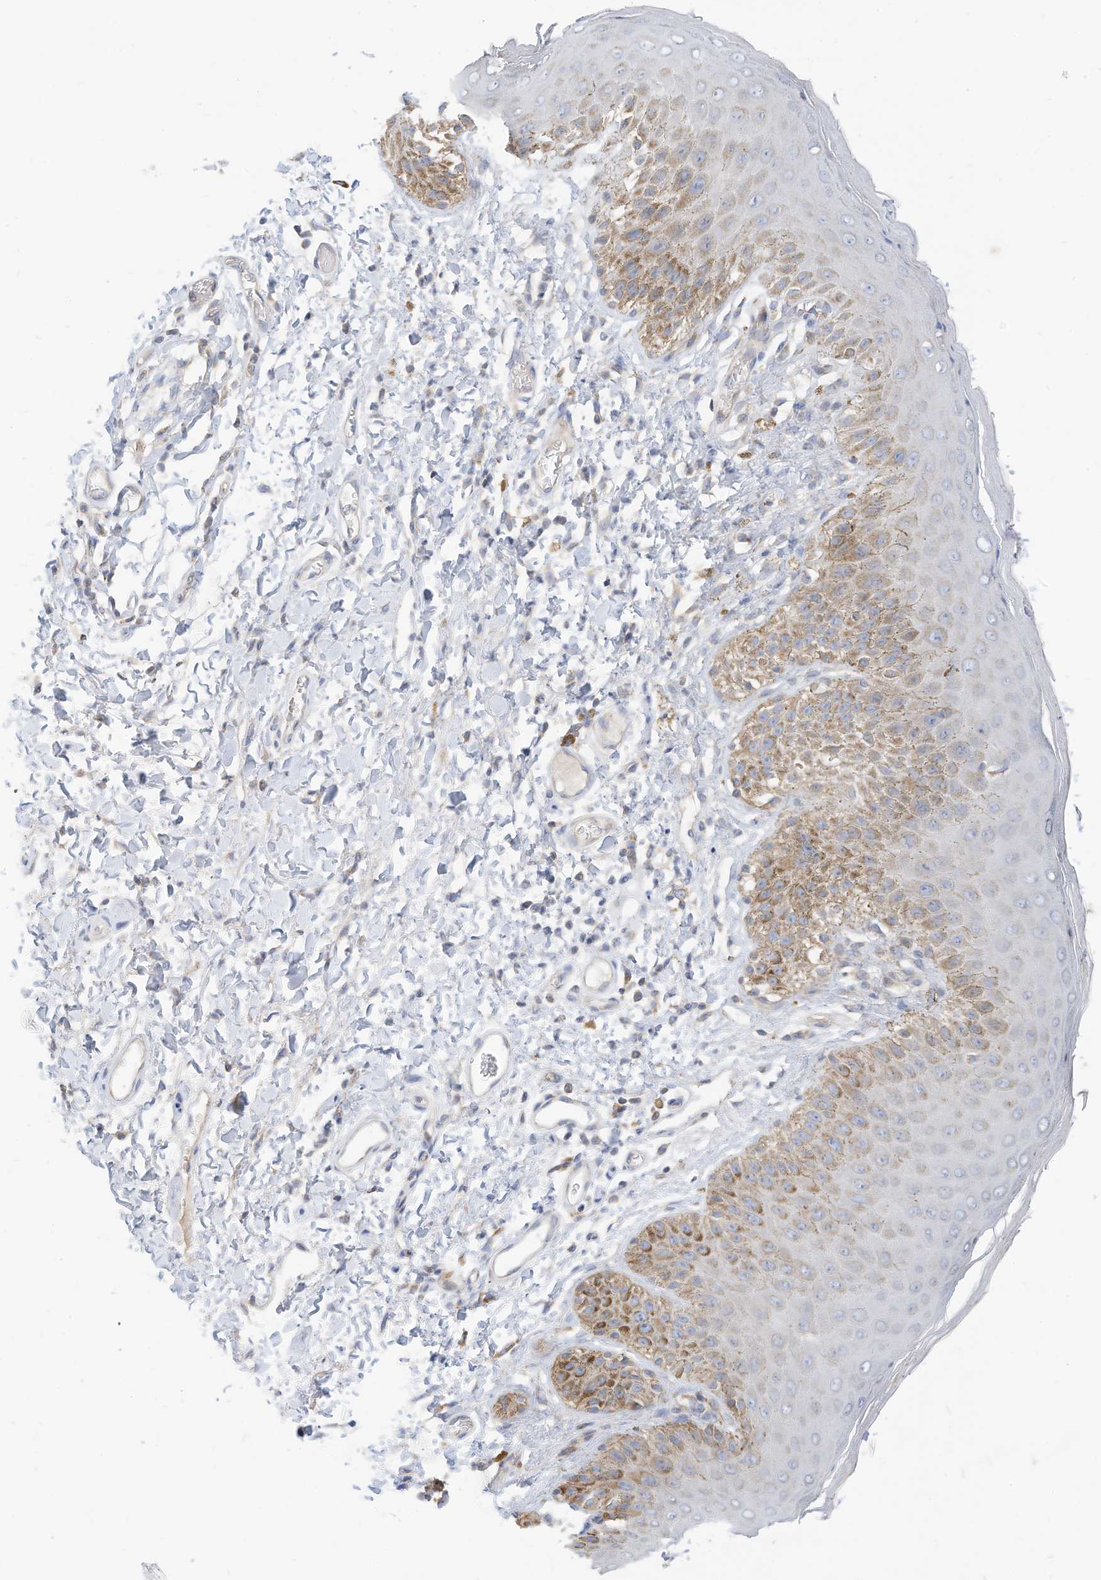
{"staining": {"intensity": "moderate", "quantity": "<25%", "location": "cytoplasmic/membranous"}, "tissue": "skin", "cell_type": "Epidermal cells", "image_type": "normal", "snomed": [{"axis": "morphology", "description": "Normal tissue, NOS"}, {"axis": "topography", "description": "Anal"}], "caption": "Epidermal cells reveal moderate cytoplasmic/membranous positivity in approximately <25% of cells in benign skin. (DAB (3,3'-diaminobenzidine) IHC with brightfield microscopy, high magnification).", "gene": "RHOH", "patient": {"sex": "male", "age": 44}}